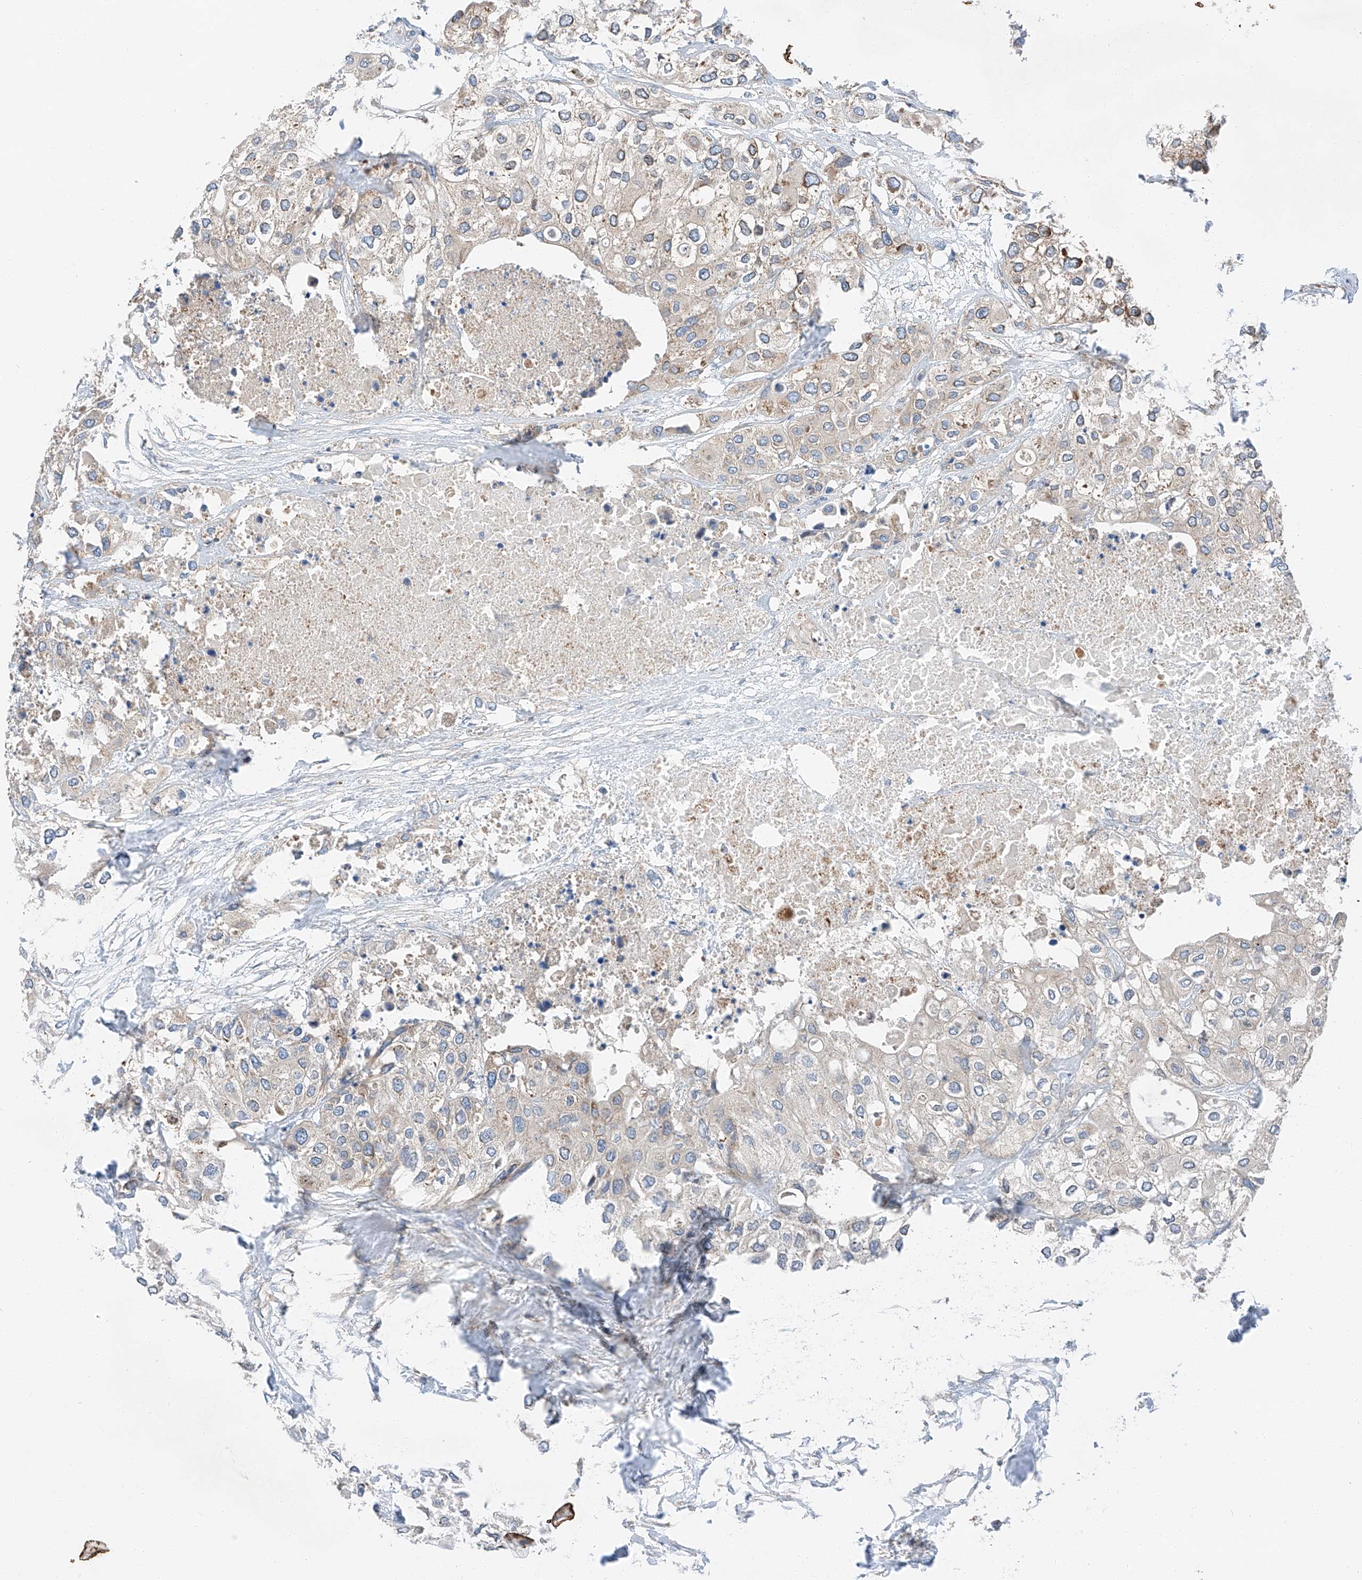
{"staining": {"intensity": "moderate", "quantity": "25%-75%", "location": "cytoplasmic/membranous"}, "tissue": "urothelial cancer", "cell_type": "Tumor cells", "image_type": "cancer", "snomed": [{"axis": "morphology", "description": "Urothelial carcinoma, High grade"}, {"axis": "topography", "description": "Urinary bladder"}], "caption": "Immunohistochemical staining of human urothelial cancer reveals moderate cytoplasmic/membranous protein staining in about 25%-75% of tumor cells.", "gene": "ZC3H15", "patient": {"sex": "male", "age": 64}}